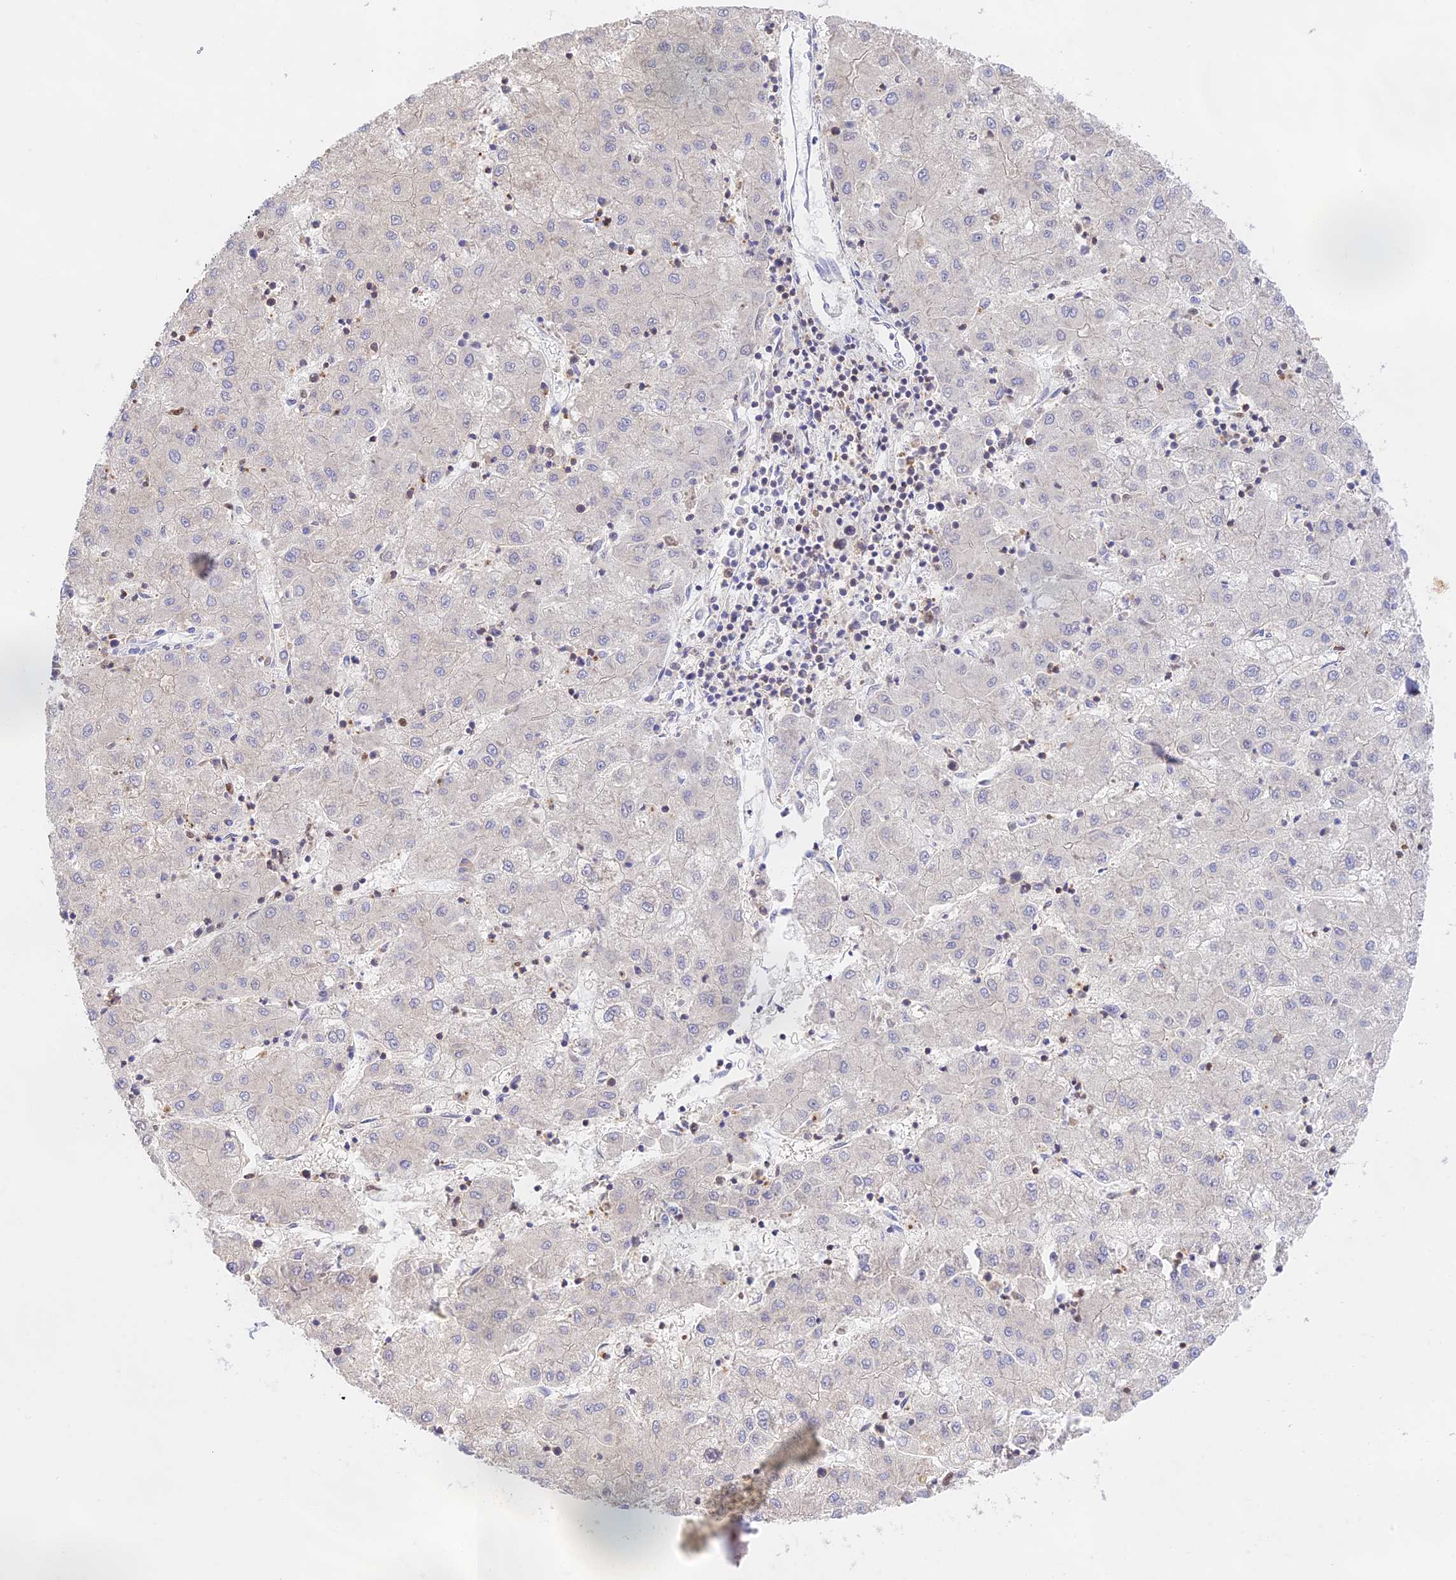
{"staining": {"intensity": "negative", "quantity": "none", "location": "none"}, "tissue": "liver cancer", "cell_type": "Tumor cells", "image_type": "cancer", "snomed": [{"axis": "morphology", "description": "Carcinoma, Hepatocellular, NOS"}, {"axis": "topography", "description": "Liver"}], "caption": "The image reveals no significant expression in tumor cells of liver cancer. (DAB (3,3'-diaminobenzidine) IHC visualized using brightfield microscopy, high magnification).", "gene": "DENND1C", "patient": {"sex": "male", "age": 72}}